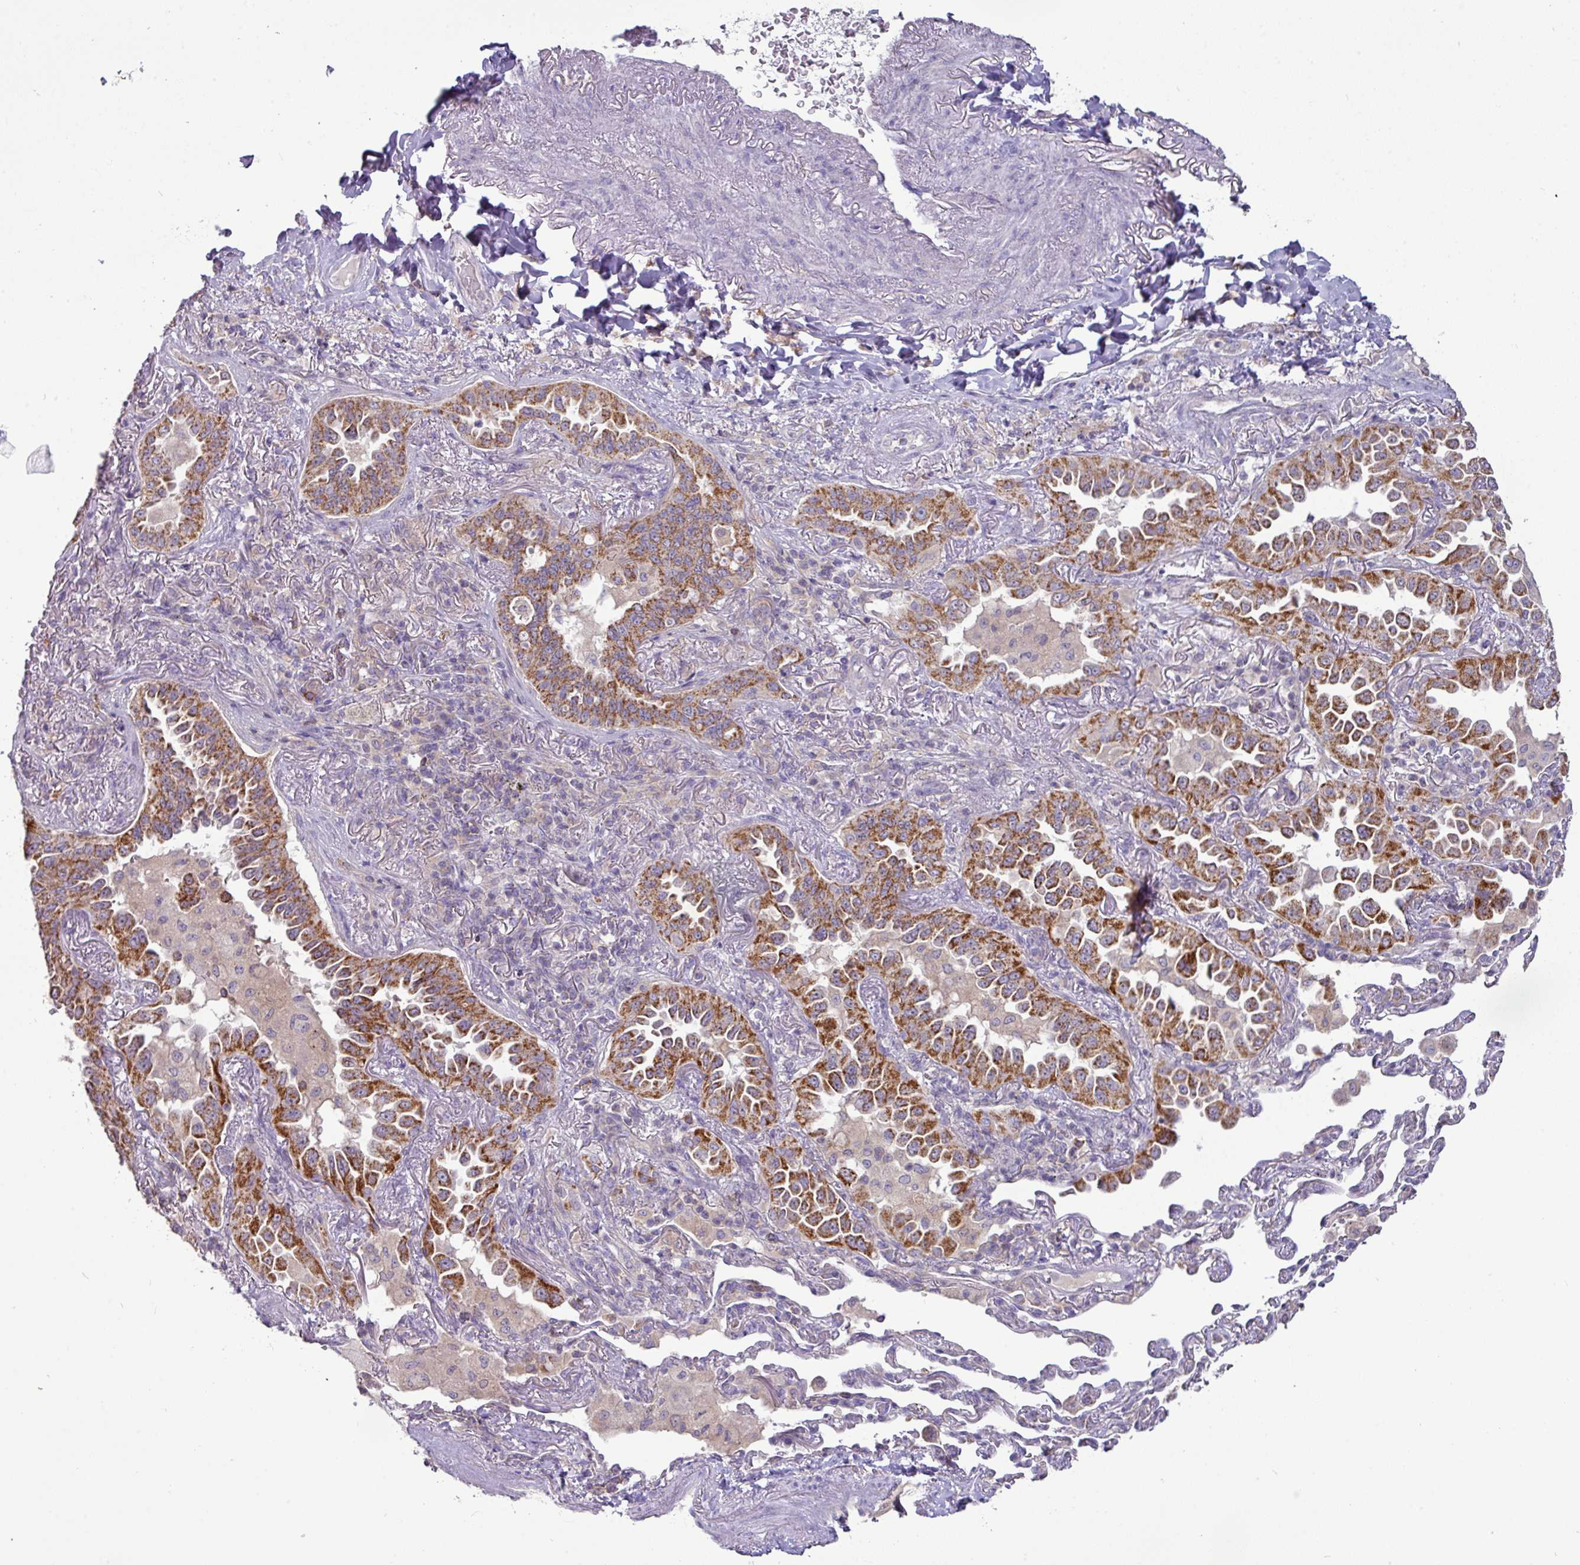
{"staining": {"intensity": "moderate", "quantity": ">75%", "location": "cytoplasmic/membranous"}, "tissue": "lung cancer", "cell_type": "Tumor cells", "image_type": "cancer", "snomed": [{"axis": "morphology", "description": "Adenocarcinoma, NOS"}, {"axis": "topography", "description": "Lung"}], "caption": "This is a micrograph of IHC staining of lung cancer (adenocarcinoma), which shows moderate expression in the cytoplasmic/membranous of tumor cells.", "gene": "TRAPPC1", "patient": {"sex": "female", "age": 69}}